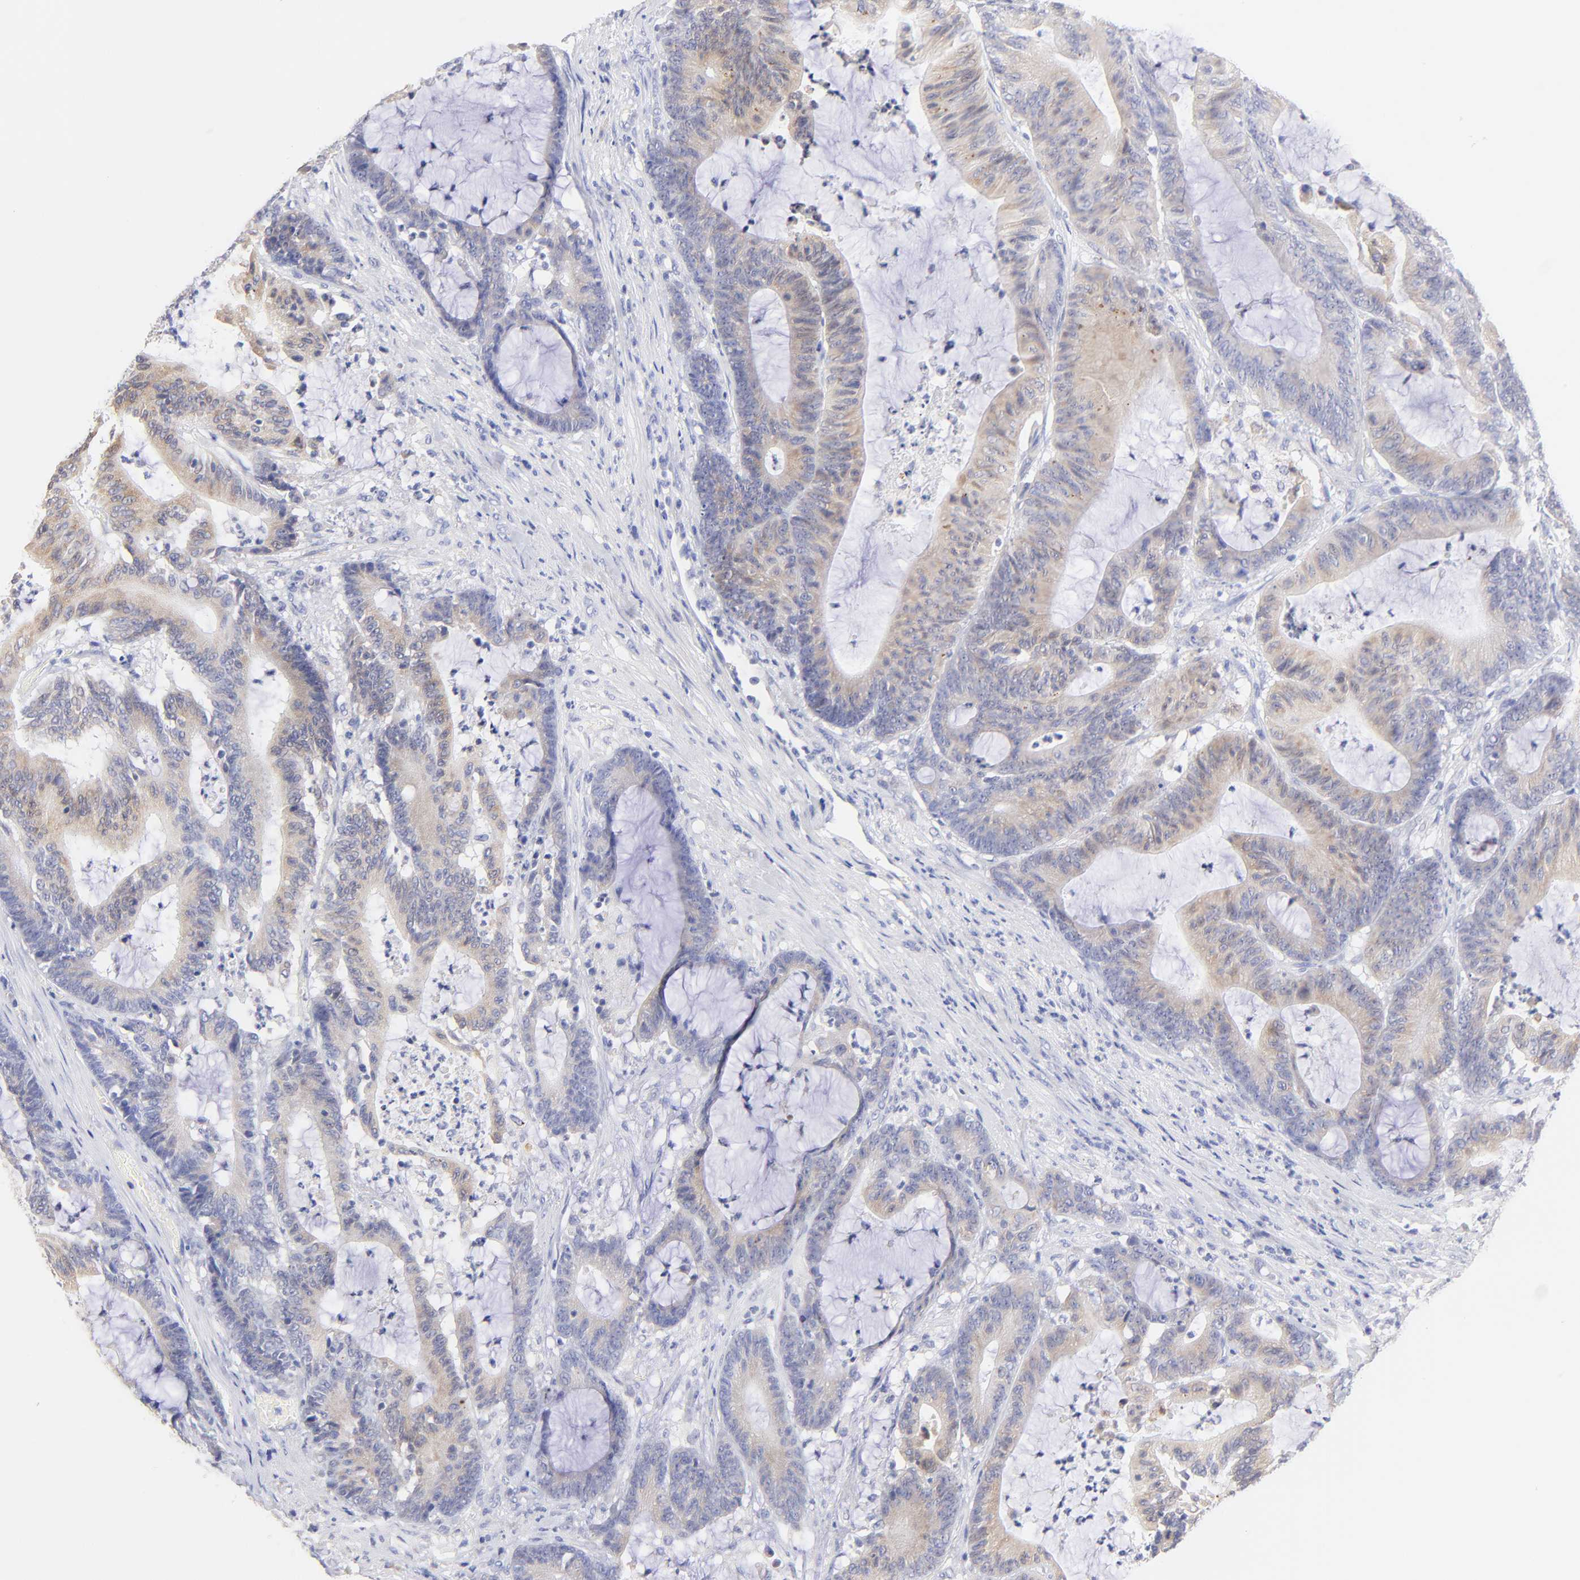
{"staining": {"intensity": "weak", "quantity": "25%-75%", "location": "cytoplasmic/membranous"}, "tissue": "colorectal cancer", "cell_type": "Tumor cells", "image_type": "cancer", "snomed": [{"axis": "morphology", "description": "Adenocarcinoma, NOS"}, {"axis": "topography", "description": "Colon"}], "caption": "Weak cytoplasmic/membranous protein staining is identified in approximately 25%-75% of tumor cells in colorectal adenocarcinoma. (DAB IHC, brown staining for protein, blue staining for nuclei).", "gene": "EBP", "patient": {"sex": "female", "age": 84}}